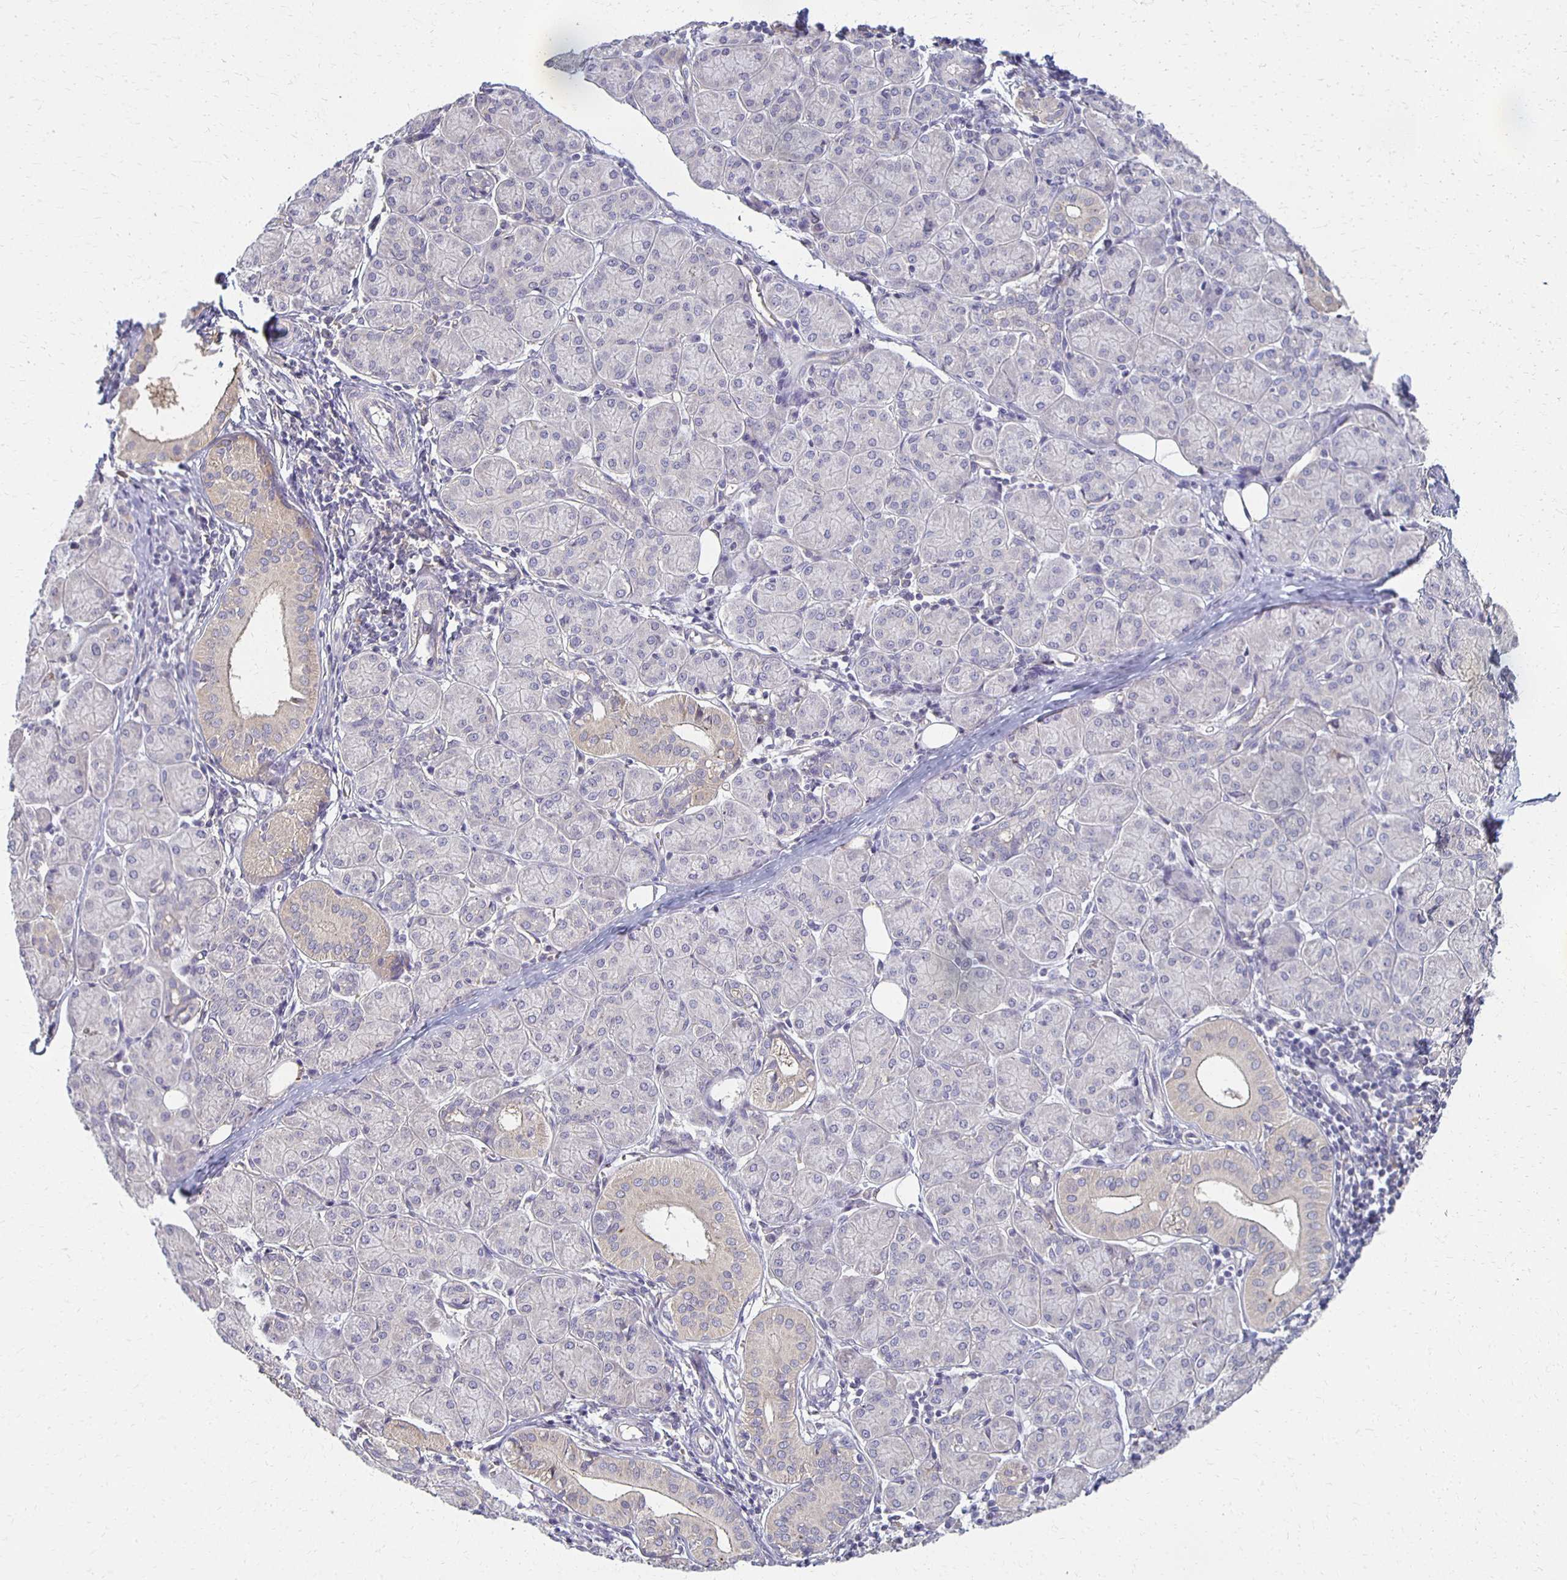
{"staining": {"intensity": "weak", "quantity": "<25%", "location": "cytoplasmic/membranous"}, "tissue": "salivary gland", "cell_type": "Glandular cells", "image_type": "normal", "snomed": [{"axis": "morphology", "description": "Normal tissue, NOS"}, {"axis": "morphology", "description": "Inflammation, NOS"}, {"axis": "topography", "description": "Lymph node"}, {"axis": "topography", "description": "Salivary gland"}], "caption": "Immunohistochemistry image of normal human salivary gland stained for a protein (brown), which reveals no staining in glandular cells.", "gene": "GPX4", "patient": {"sex": "male", "age": 3}}